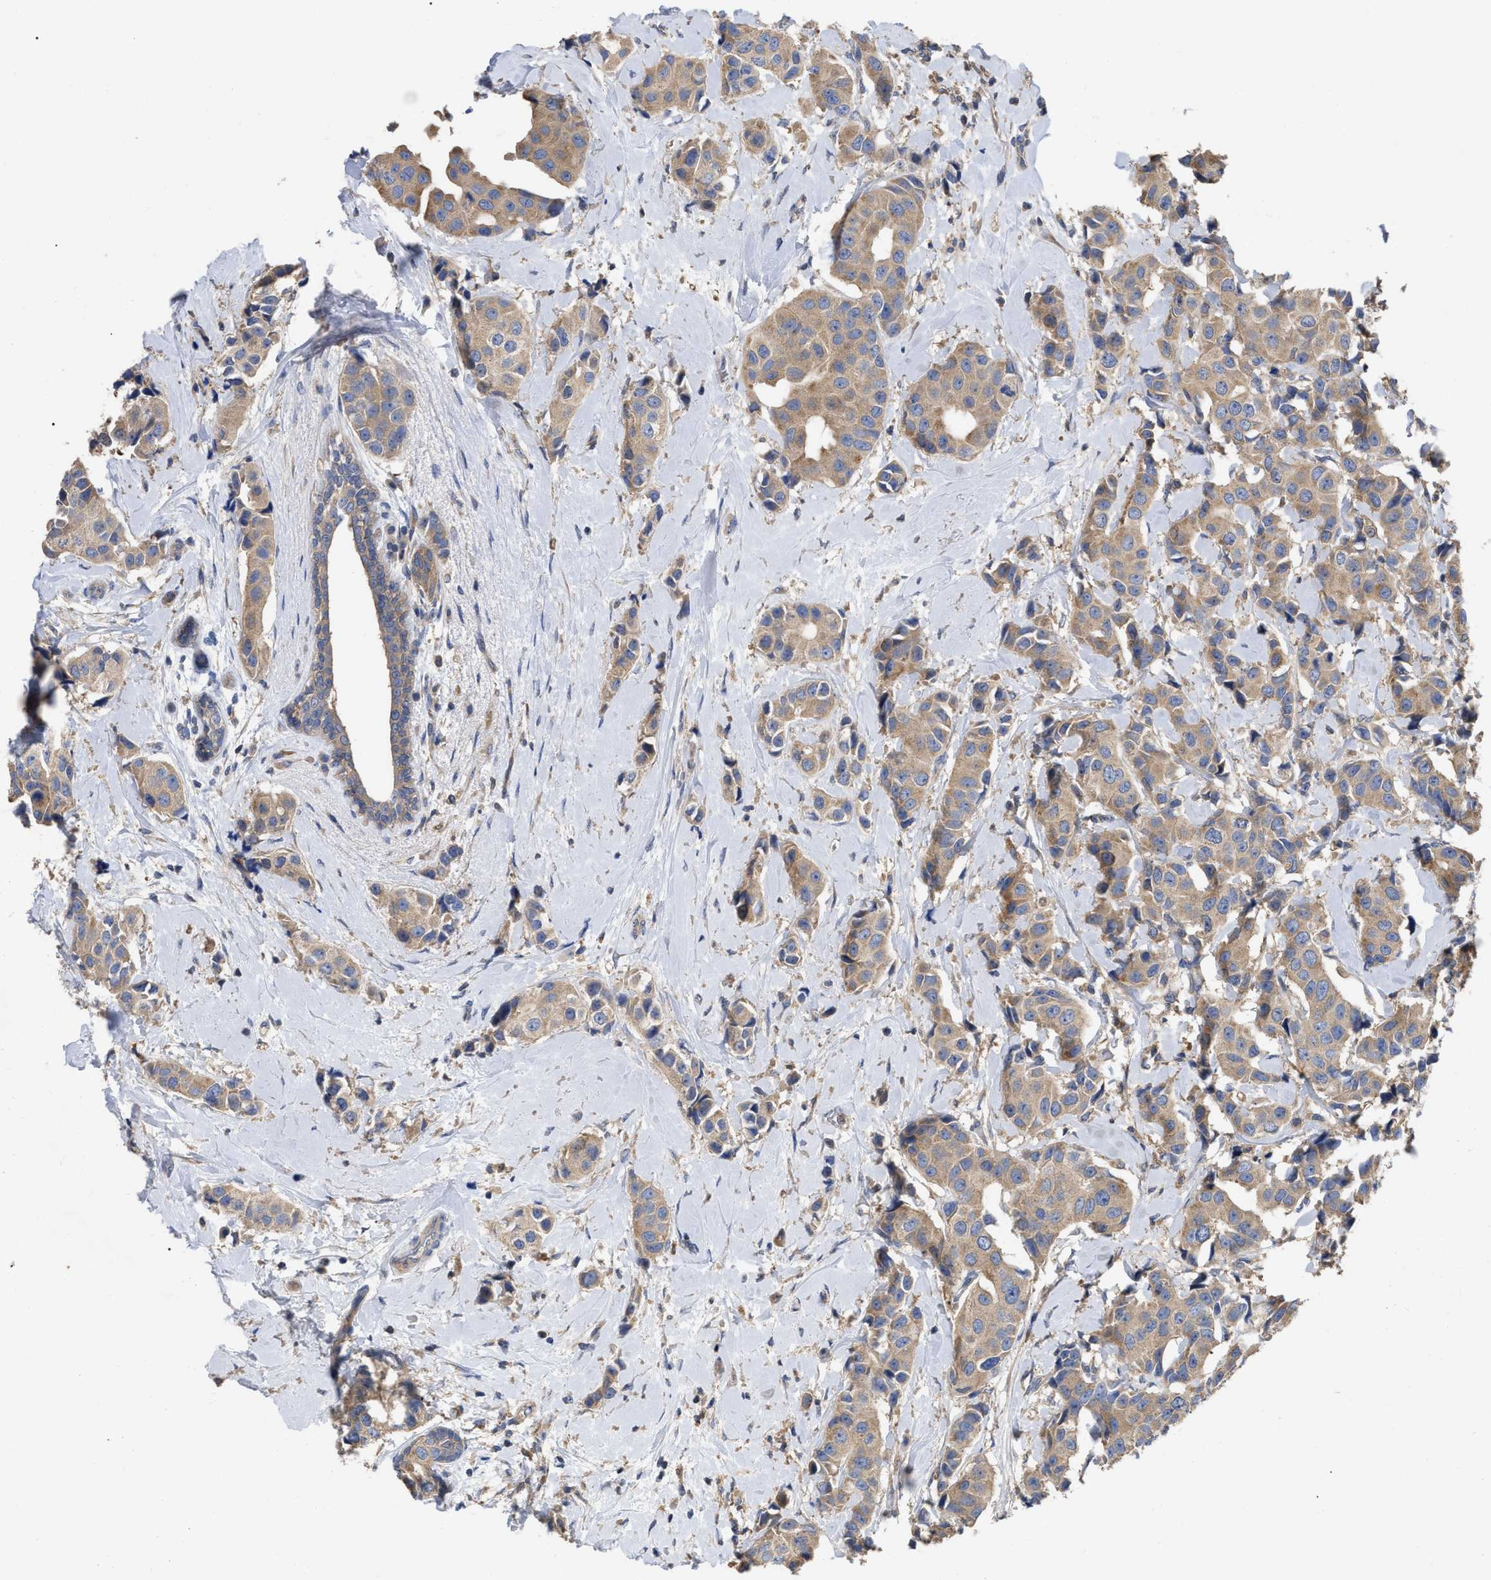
{"staining": {"intensity": "weak", "quantity": ">75%", "location": "cytoplasmic/membranous"}, "tissue": "breast cancer", "cell_type": "Tumor cells", "image_type": "cancer", "snomed": [{"axis": "morphology", "description": "Normal tissue, NOS"}, {"axis": "morphology", "description": "Duct carcinoma"}, {"axis": "topography", "description": "Breast"}], "caption": "Immunohistochemistry (IHC) histopathology image of breast cancer (invasive ductal carcinoma) stained for a protein (brown), which demonstrates low levels of weak cytoplasmic/membranous positivity in about >75% of tumor cells.", "gene": "RAP1GDS1", "patient": {"sex": "female", "age": 39}}